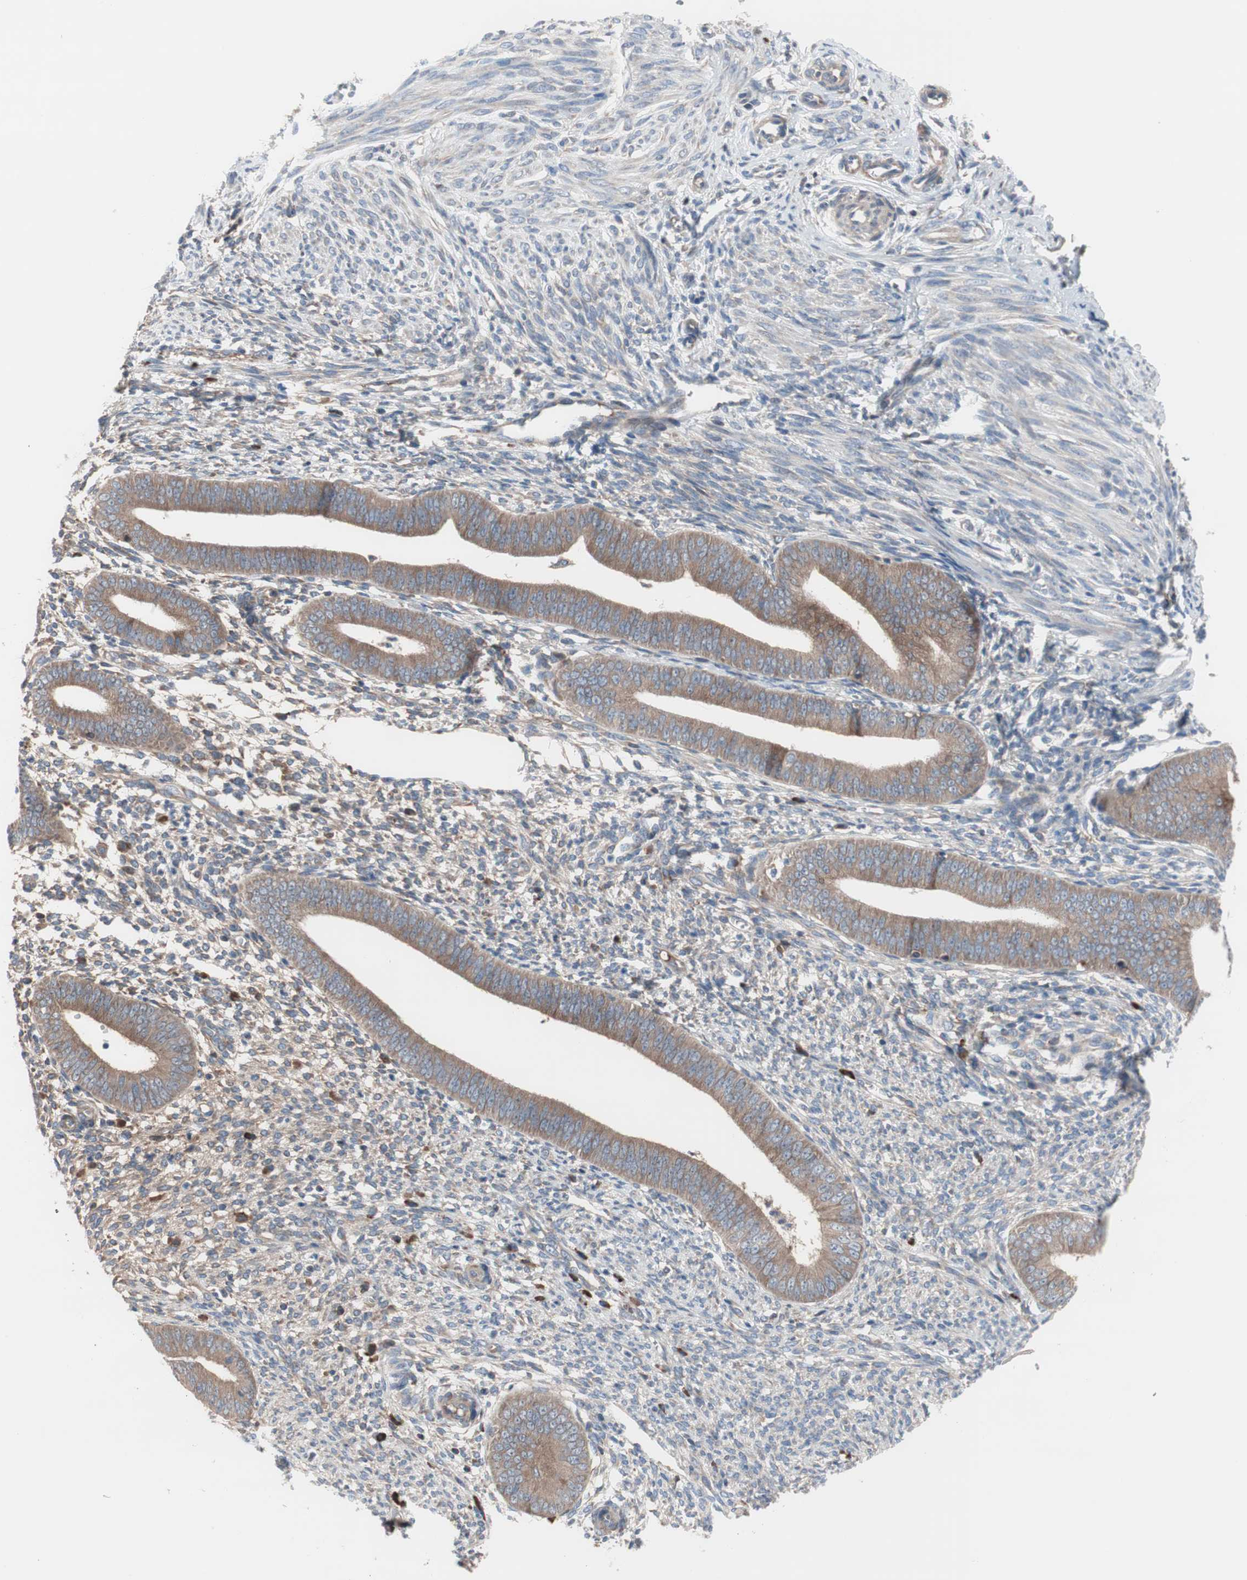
{"staining": {"intensity": "weak", "quantity": ">75%", "location": "cytoplasmic/membranous"}, "tissue": "endometrium", "cell_type": "Cells in endometrial stroma", "image_type": "normal", "snomed": [{"axis": "morphology", "description": "Normal tissue, NOS"}, {"axis": "topography", "description": "Endometrium"}], "caption": "Immunohistochemical staining of benign endometrium exhibits weak cytoplasmic/membranous protein positivity in about >75% of cells in endometrial stroma.", "gene": "KANSL1", "patient": {"sex": "female", "age": 35}}